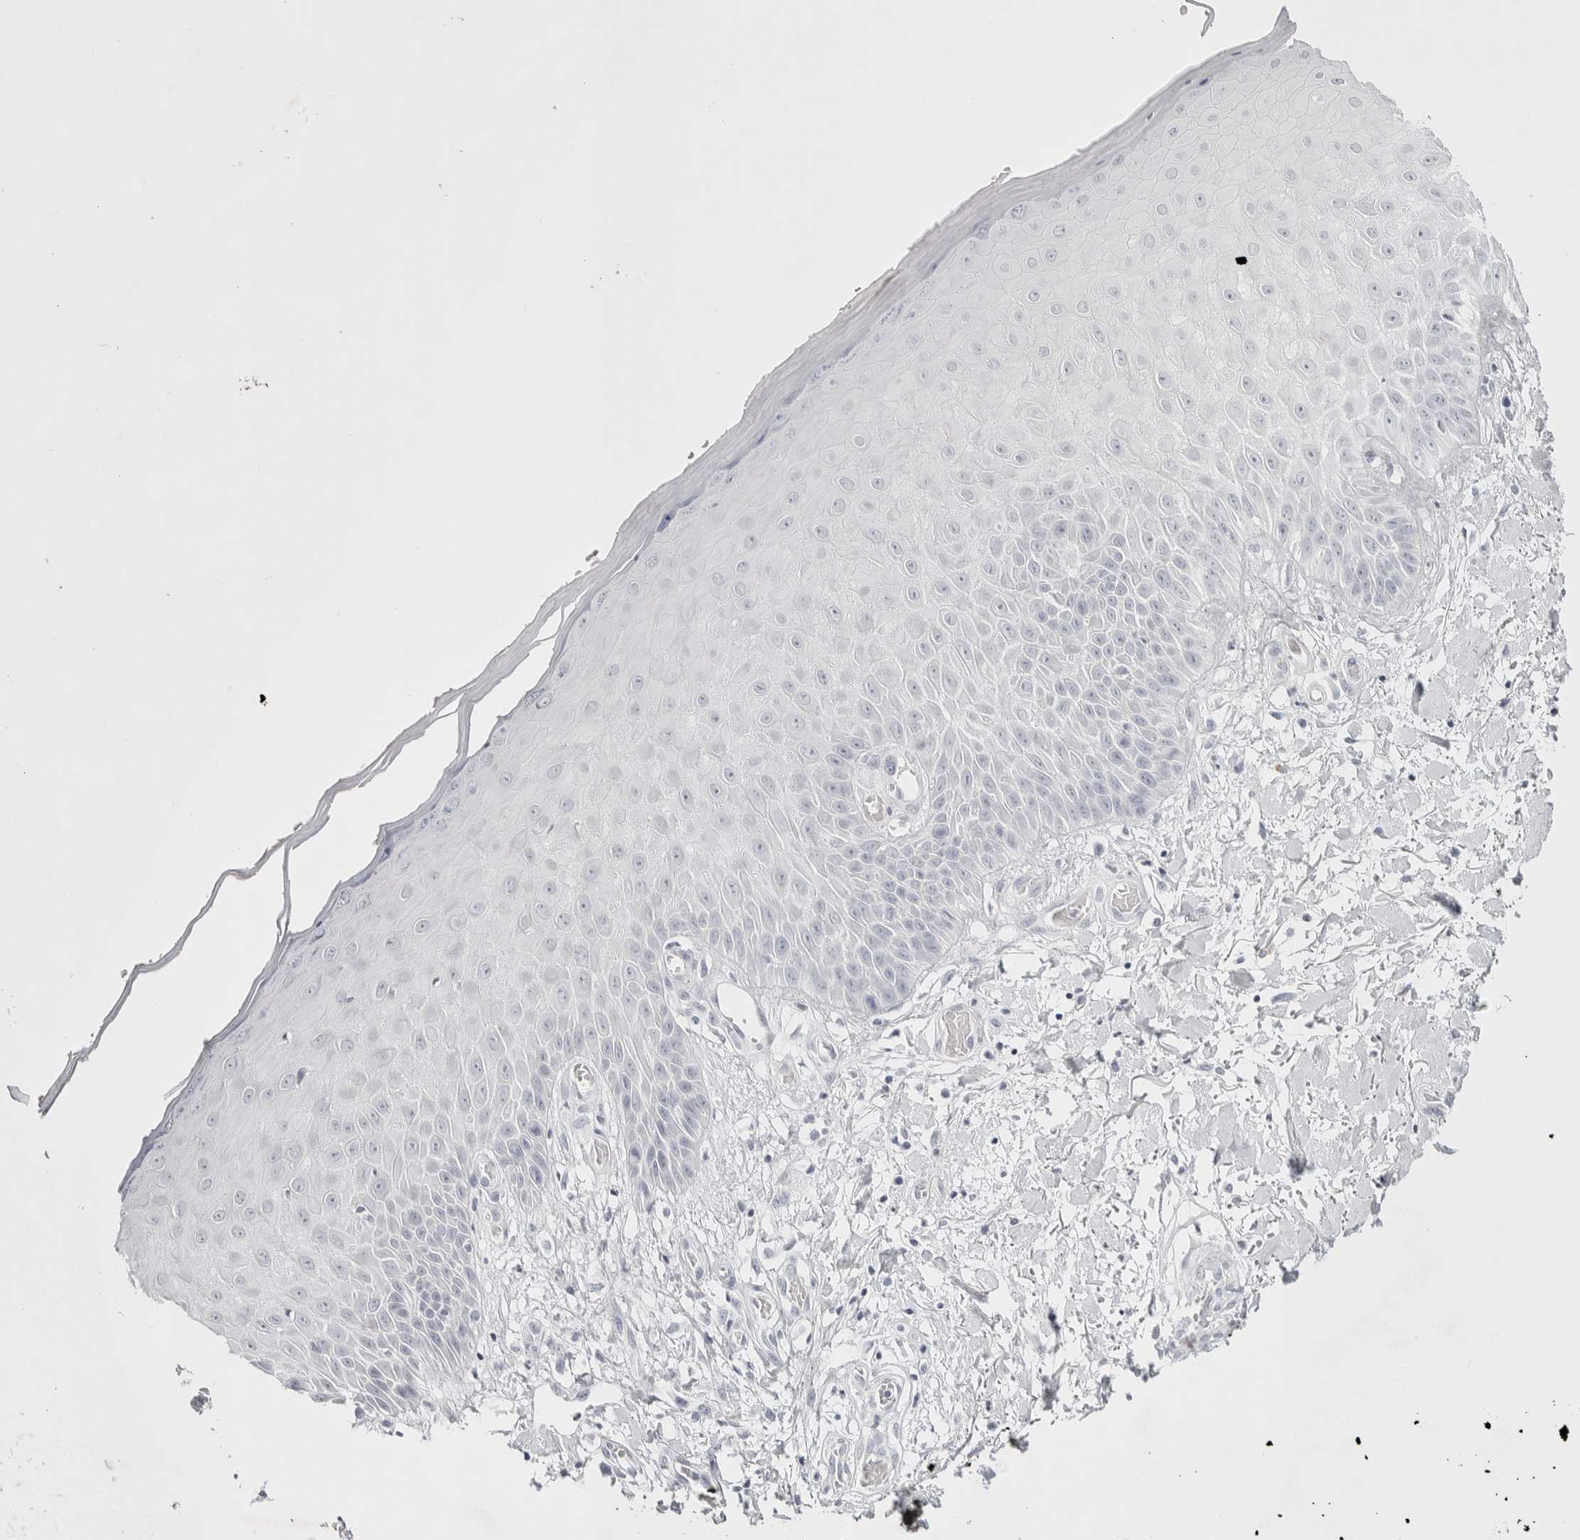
{"staining": {"intensity": "negative", "quantity": "none", "location": "none"}, "tissue": "skin", "cell_type": "Fibroblasts", "image_type": "normal", "snomed": [{"axis": "morphology", "description": "Normal tissue, NOS"}, {"axis": "morphology", "description": "Inflammation, NOS"}, {"axis": "topography", "description": "Skin"}], "caption": "DAB (3,3'-diaminobenzidine) immunohistochemical staining of normal human skin shows no significant staining in fibroblasts.", "gene": "GARIN1A", "patient": {"sex": "female", "age": 44}}